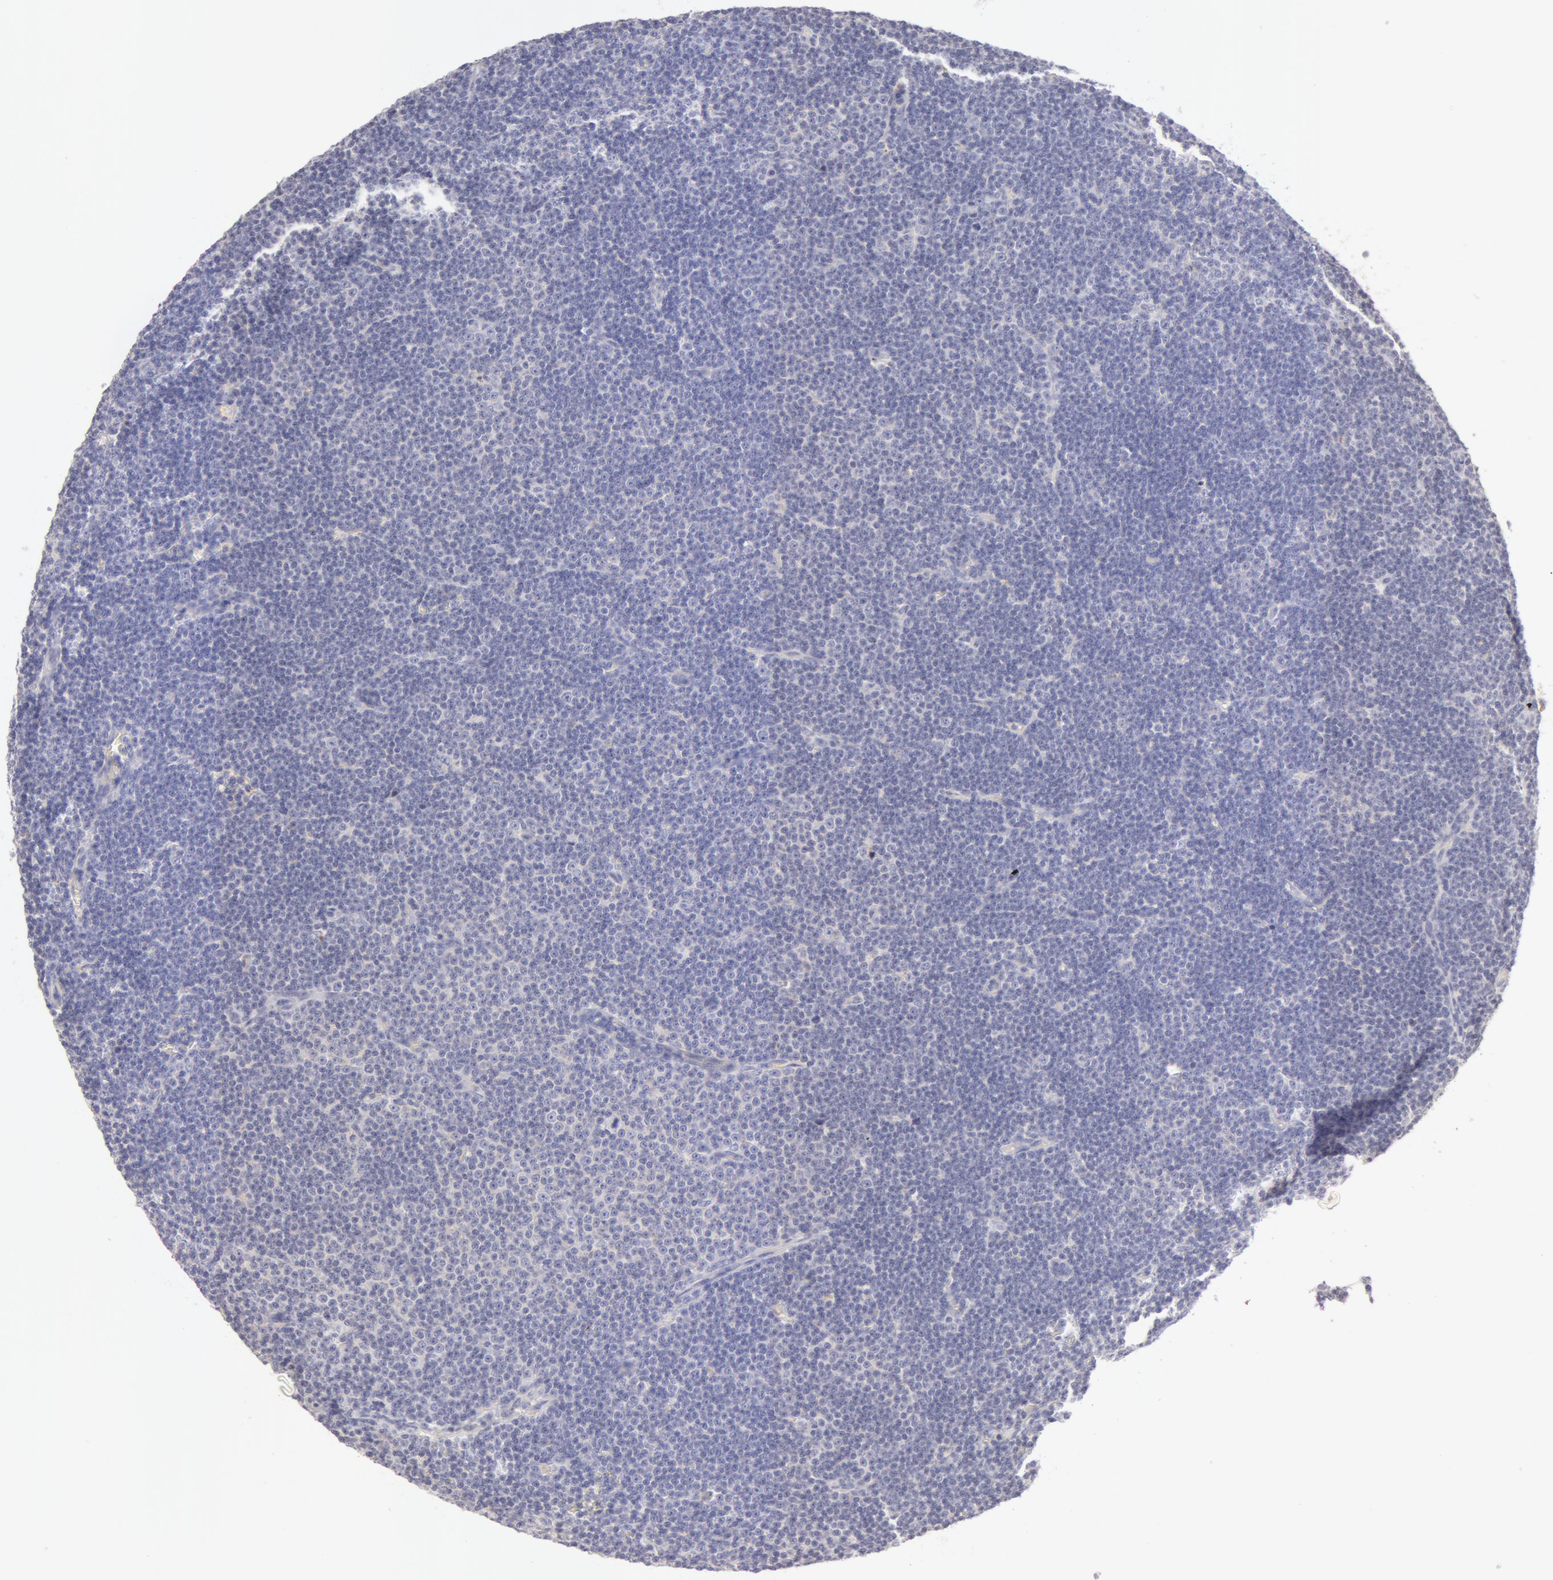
{"staining": {"intensity": "negative", "quantity": "none", "location": "none"}, "tissue": "lymphoma", "cell_type": "Tumor cells", "image_type": "cancer", "snomed": [{"axis": "morphology", "description": "Malignant lymphoma, non-Hodgkin's type, Low grade"}, {"axis": "topography", "description": "Lymph node"}], "caption": "Tumor cells are negative for brown protein staining in lymphoma.", "gene": "GC", "patient": {"sex": "male", "age": 57}}